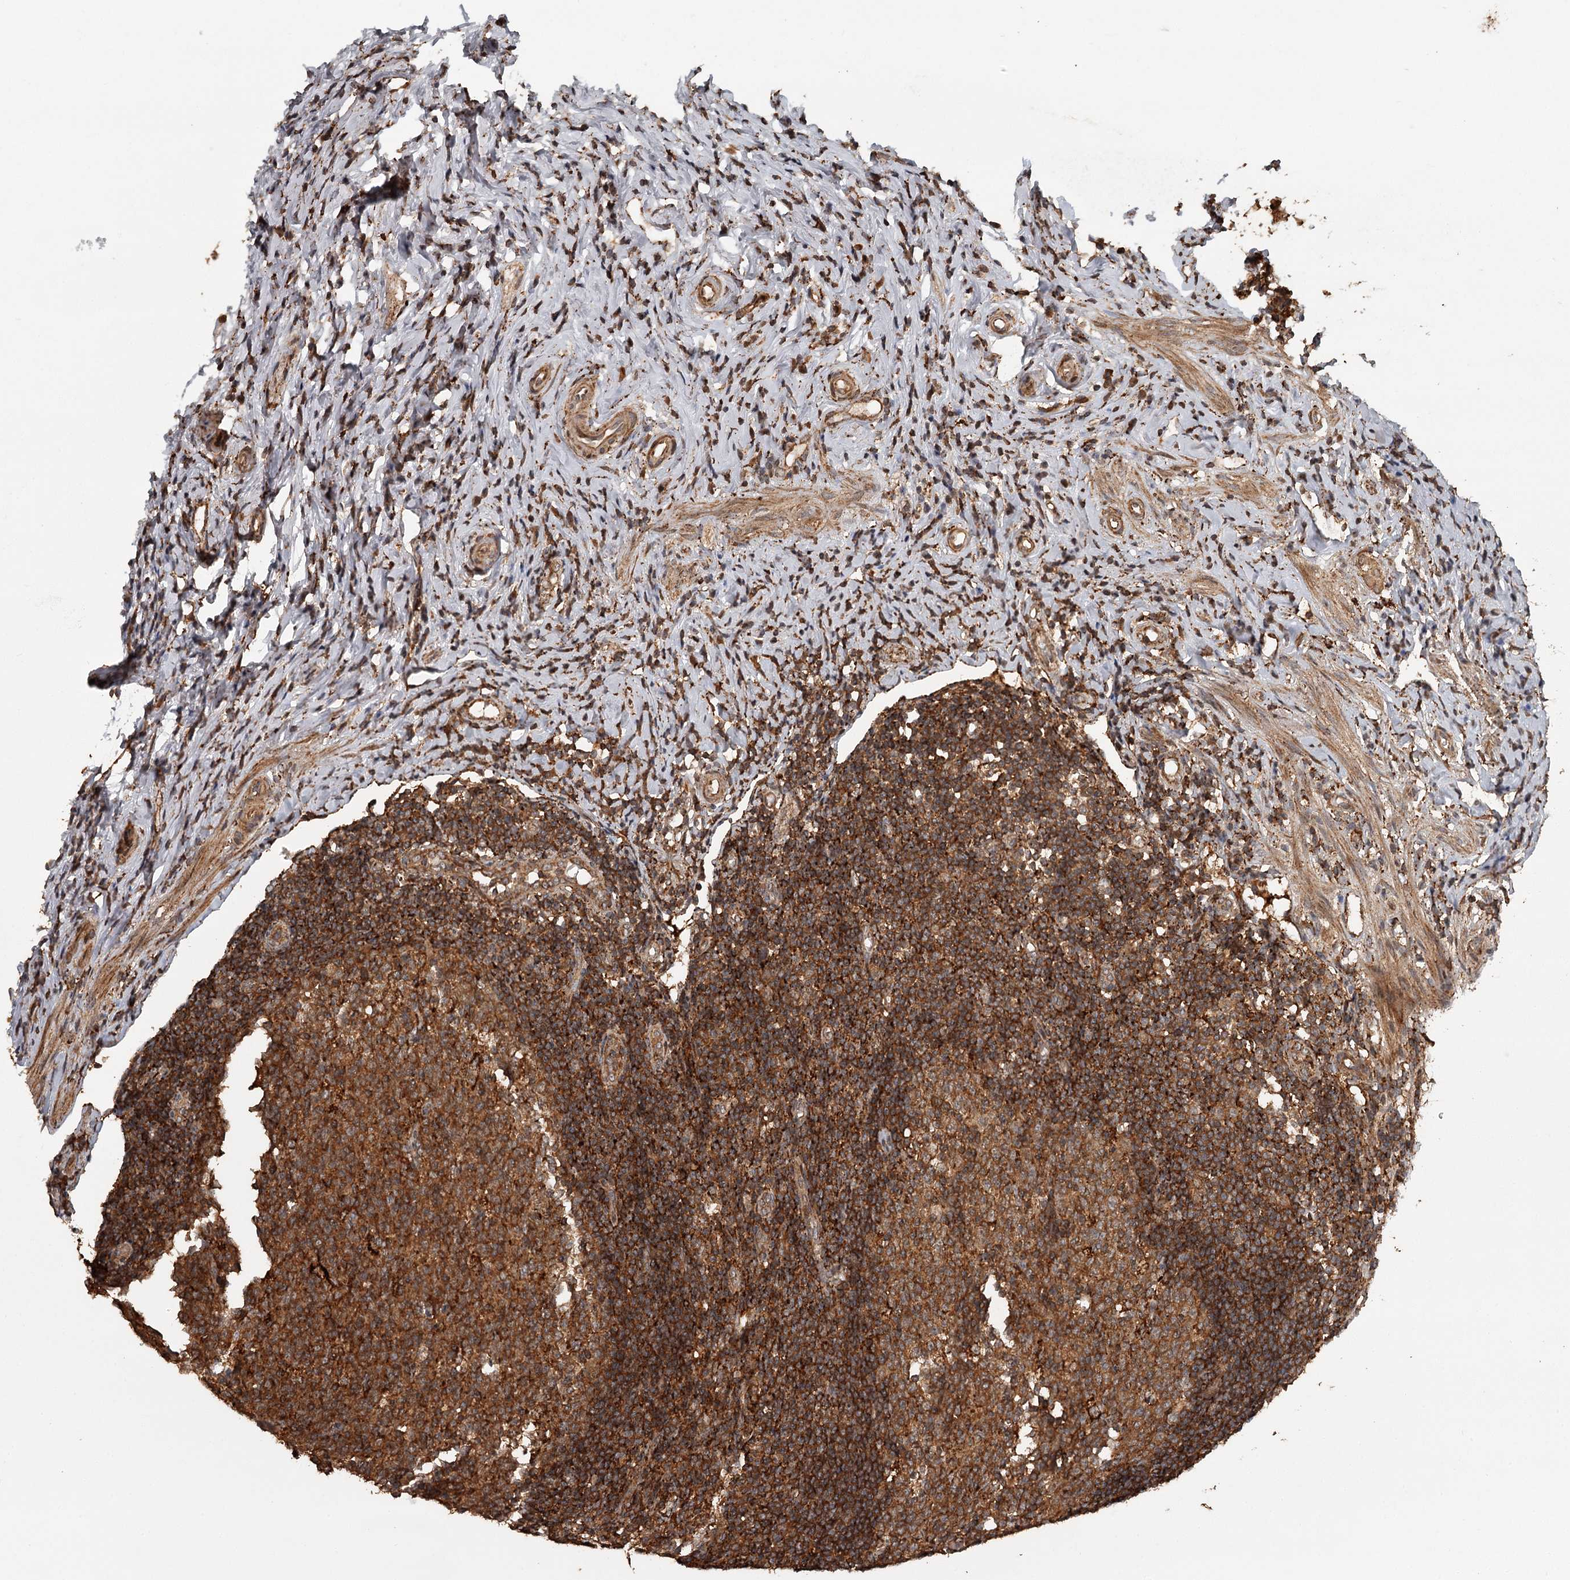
{"staining": {"intensity": "moderate", "quantity": ">75%", "location": "cytoplasmic/membranous"}, "tissue": "appendix", "cell_type": "Glandular cells", "image_type": "normal", "snomed": [{"axis": "morphology", "description": "Normal tissue, NOS"}, {"axis": "topography", "description": "Appendix"}], "caption": "Protein expression analysis of normal appendix shows moderate cytoplasmic/membranous staining in about >75% of glandular cells.", "gene": "FAXC", "patient": {"sex": "female", "age": 54}}